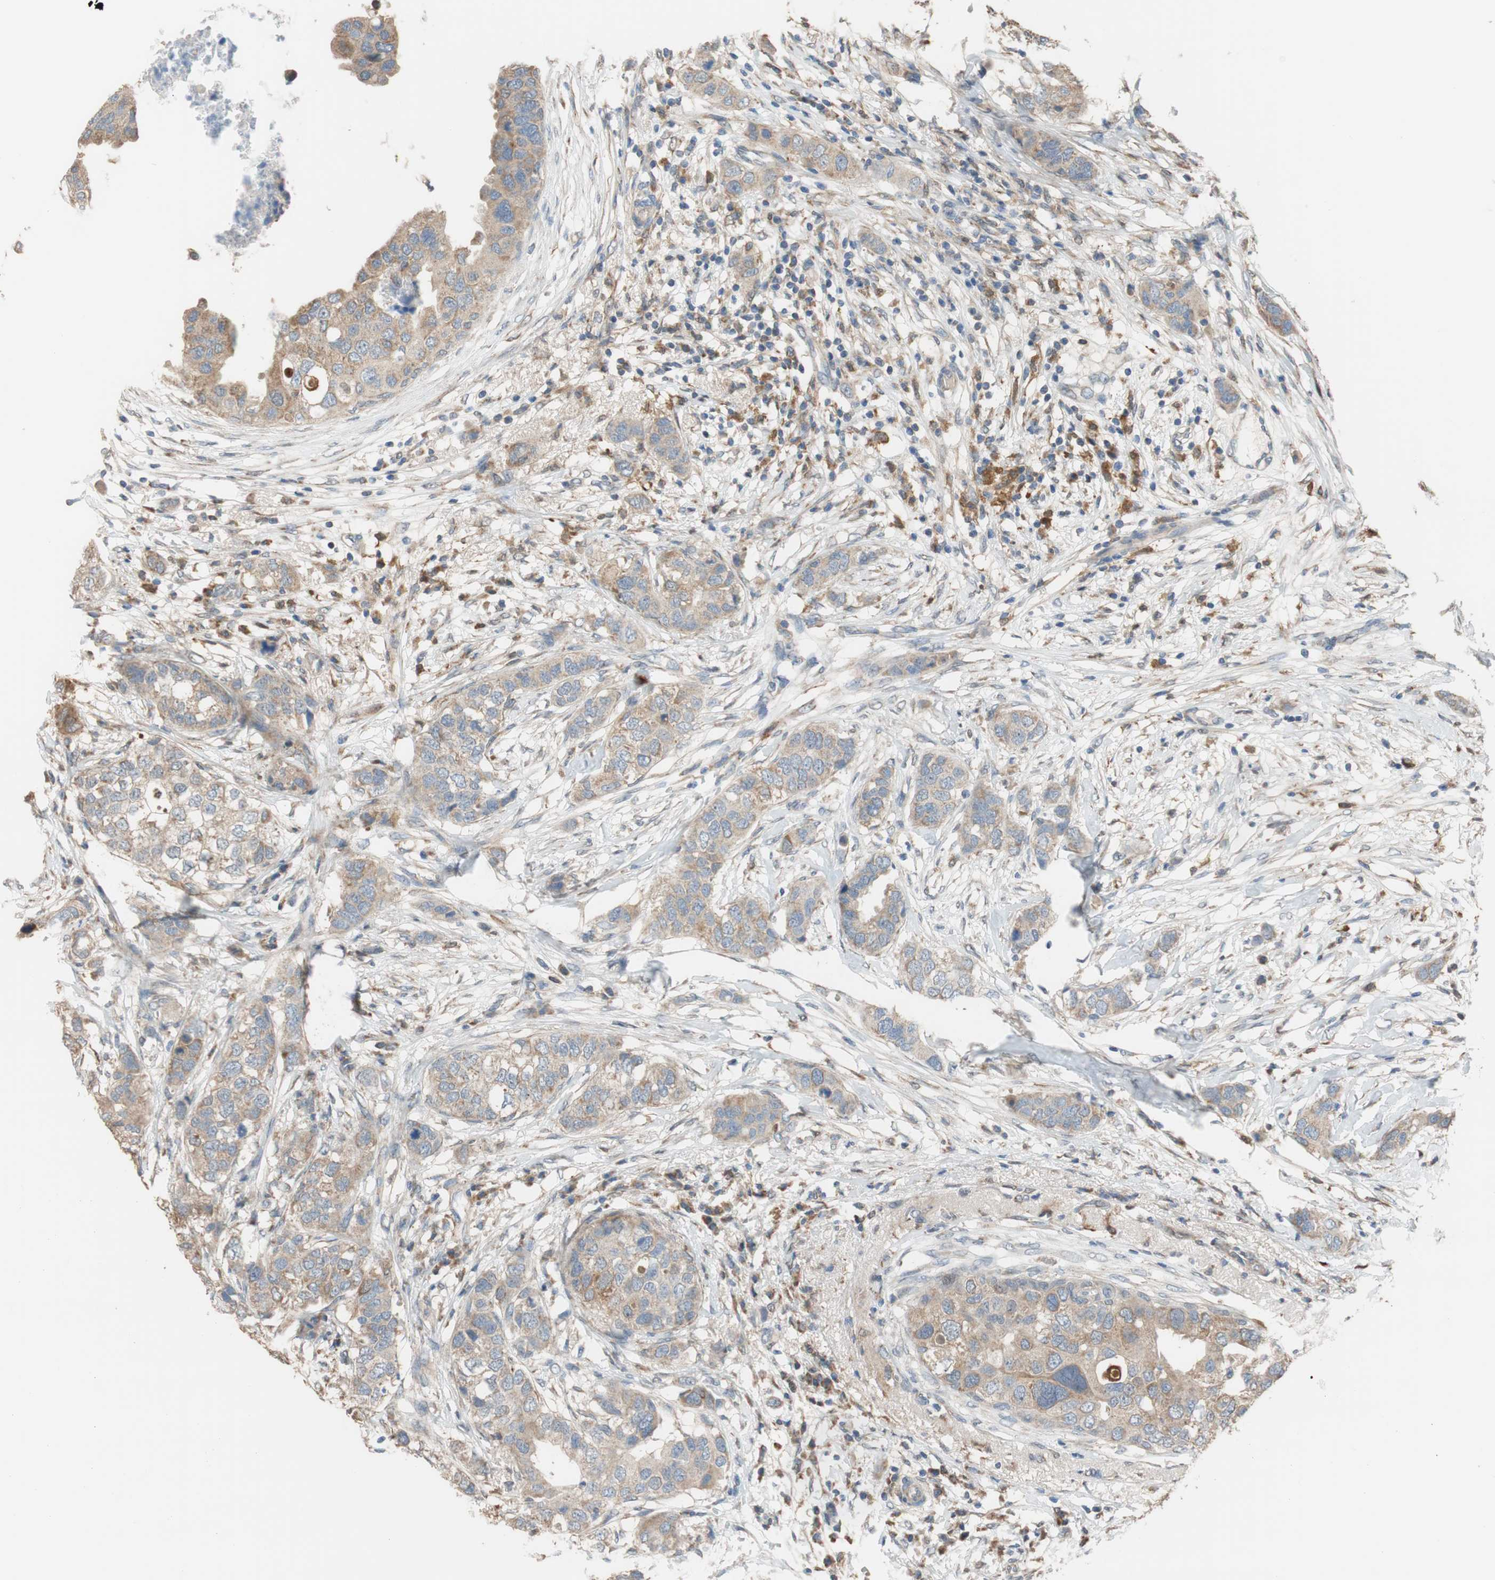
{"staining": {"intensity": "moderate", "quantity": ">75%", "location": "cytoplasmic/membranous"}, "tissue": "breast cancer", "cell_type": "Tumor cells", "image_type": "cancer", "snomed": [{"axis": "morphology", "description": "Duct carcinoma"}, {"axis": "topography", "description": "Breast"}], "caption": "Tumor cells display moderate cytoplasmic/membranous expression in about >75% of cells in invasive ductal carcinoma (breast).", "gene": "ALDH1A2", "patient": {"sex": "female", "age": 50}}